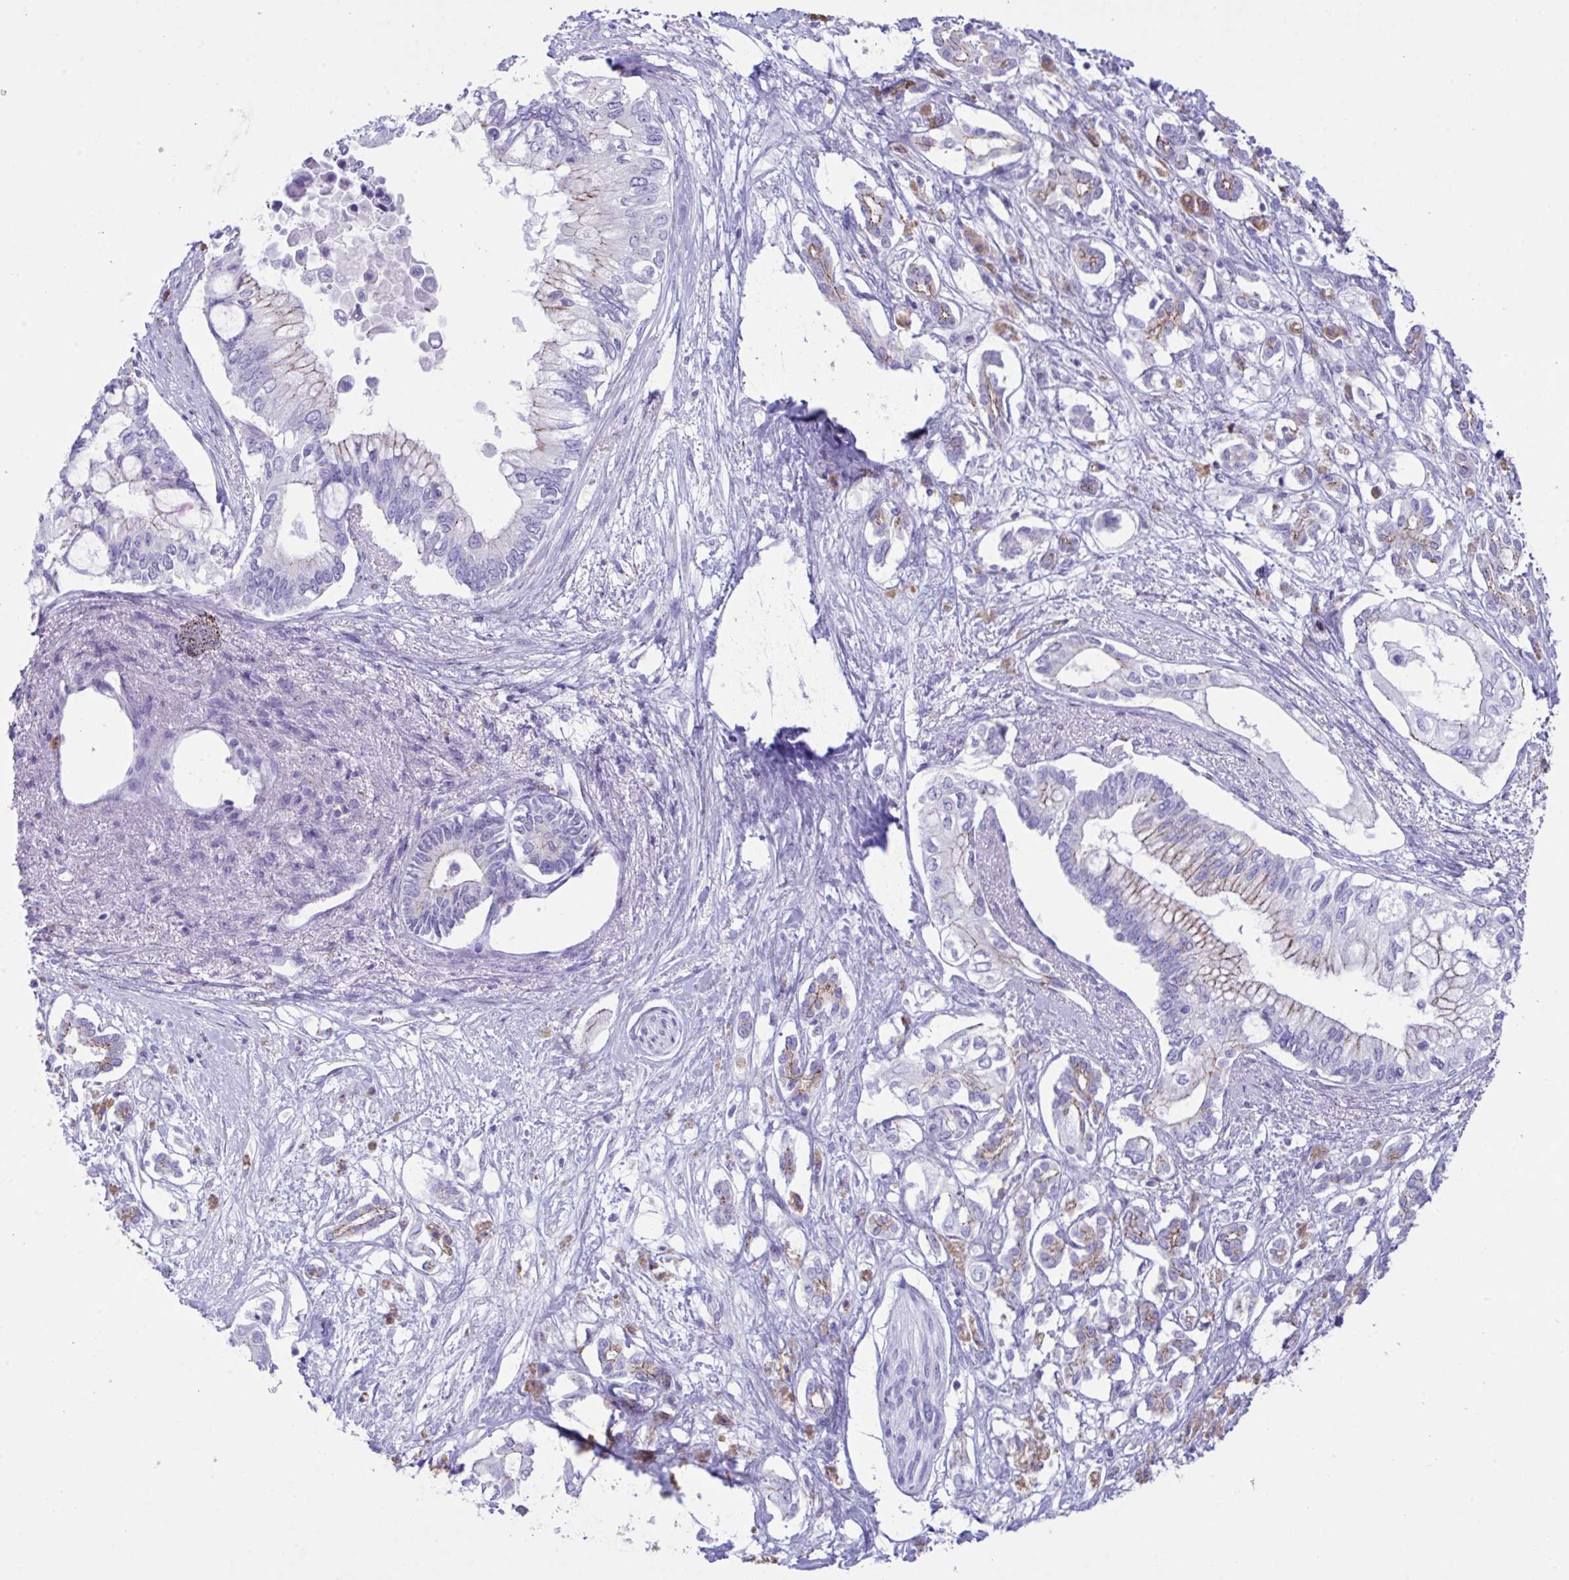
{"staining": {"intensity": "weak", "quantity": "<25%", "location": "cytoplasmic/membranous"}, "tissue": "pancreatic cancer", "cell_type": "Tumor cells", "image_type": "cancer", "snomed": [{"axis": "morphology", "description": "Adenocarcinoma, NOS"}, {"axis": "topography", "description": "Pancreas"}], "caption": "A histopathology image of human pancreatic cancer (adenocarcinoma) is negative for staining in tumor cells.", "gene": "GLB1L2", "patient": {"sex": "female", "age": 63}}